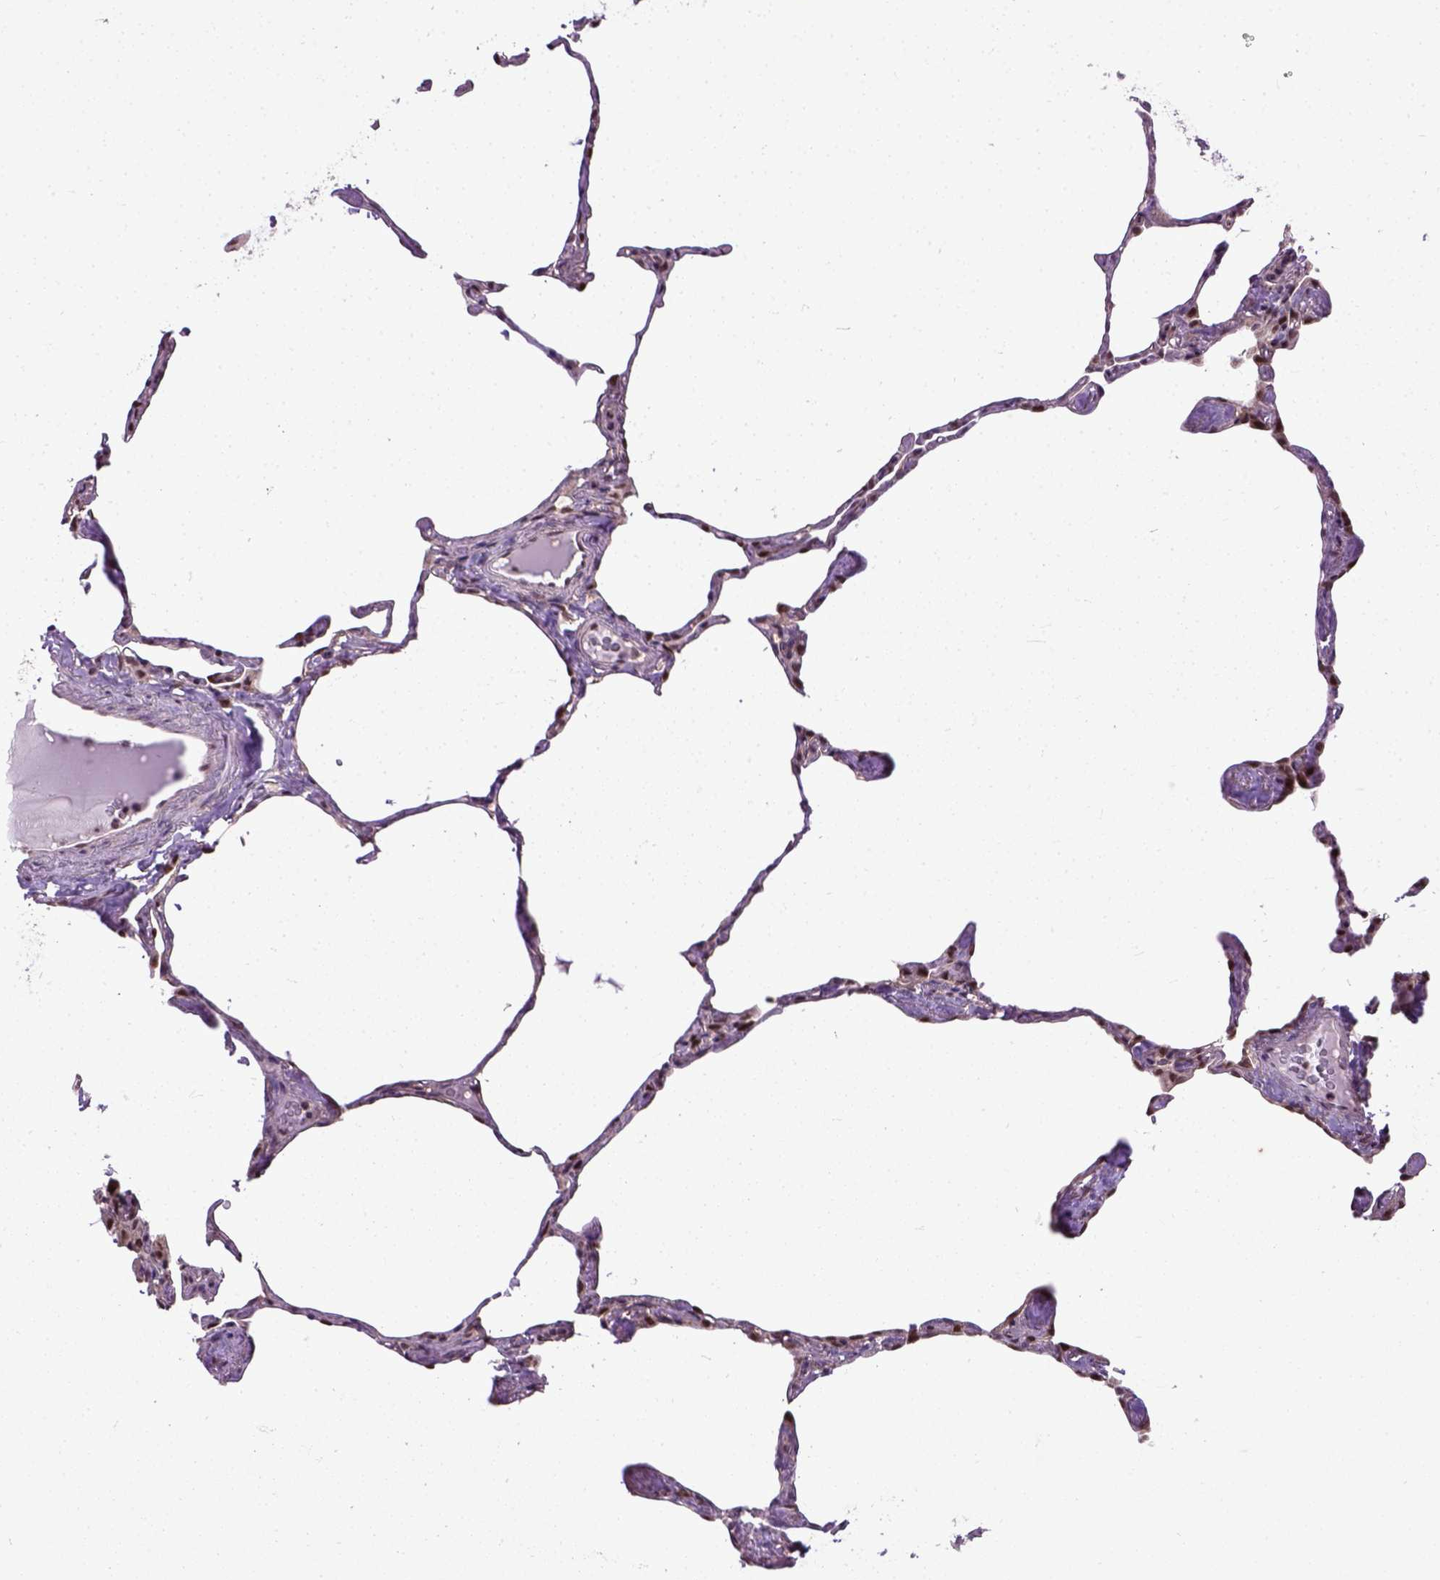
{"staining": {"intensity": "strong", "quantity": ">75%", "location": "nuclear"}, "tissue": "lung", "cell_type": "Alveolar cells", "image_type": "normal", "snomed": [{"axis": "morphology", "description": "Normal tissue, NOS"}, {"axis": "topography", "description": "Lung"}], "caption": "A high-resolution image shows IHC staining of benign lung, which shows strong nuclear expression in approximately >75% of alveolar cells. (DAB (3,3'-diaminobenzidine) IHC with brightfield microscopy, high magnification).", "gene": "UBA3", "patient": {"sex": "male", "age": 65}}